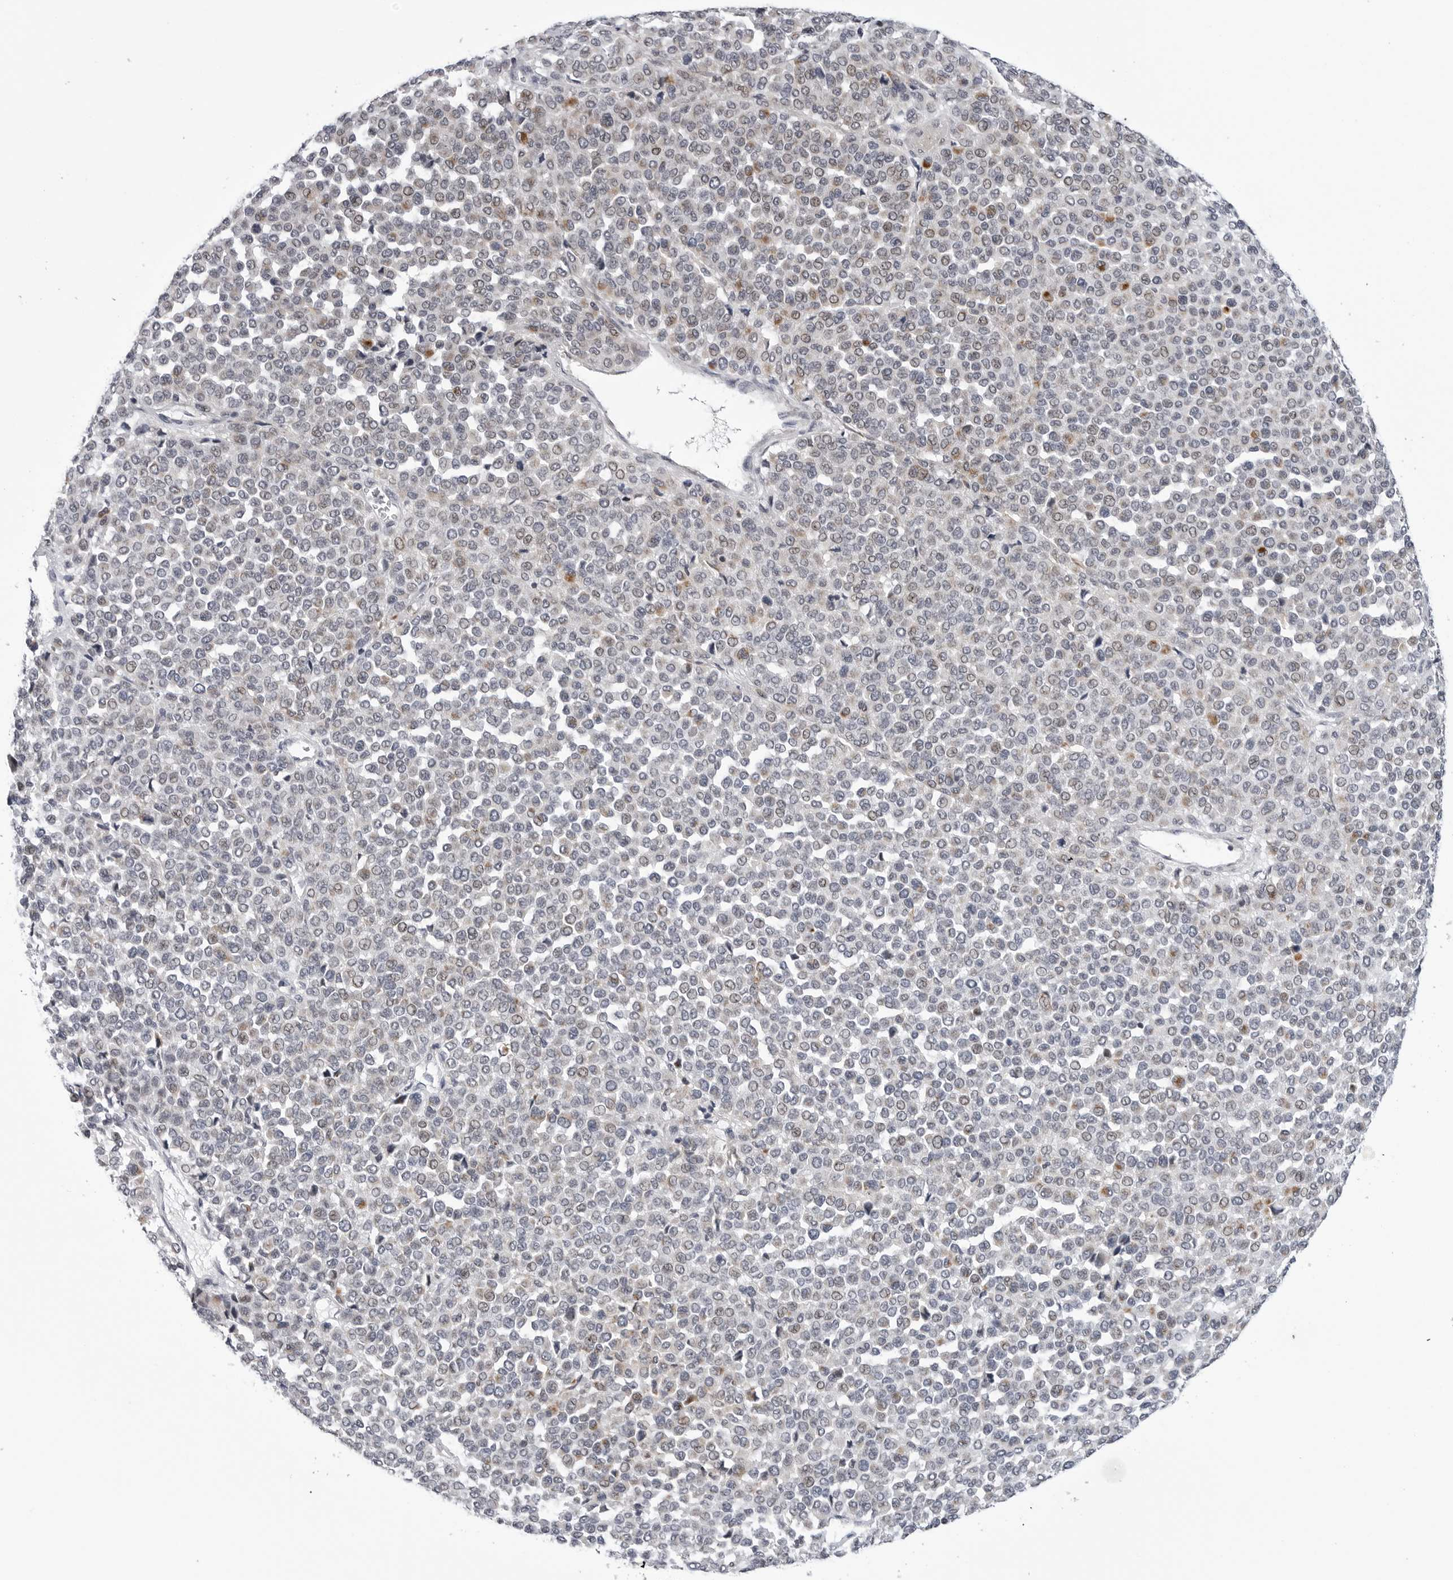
{"staining": {"intensity": "negative", "quantity": "none", "location": "none"}, "tissue": "melanoma", "cell_type": "Tumor cells", "image_type": "cancer", "snomed": [{"axis": "morphology", "description": "Malignant melanoma, Metastatic site"}, {"axis": "topography", "description": "Pancreas"}], "caption": "Image shows no protein expression in tumor cells of malignant melanoma (metastatic site) tissue.", "gene": "CDK20", "patient": {"sex": "female", "age": 30}}